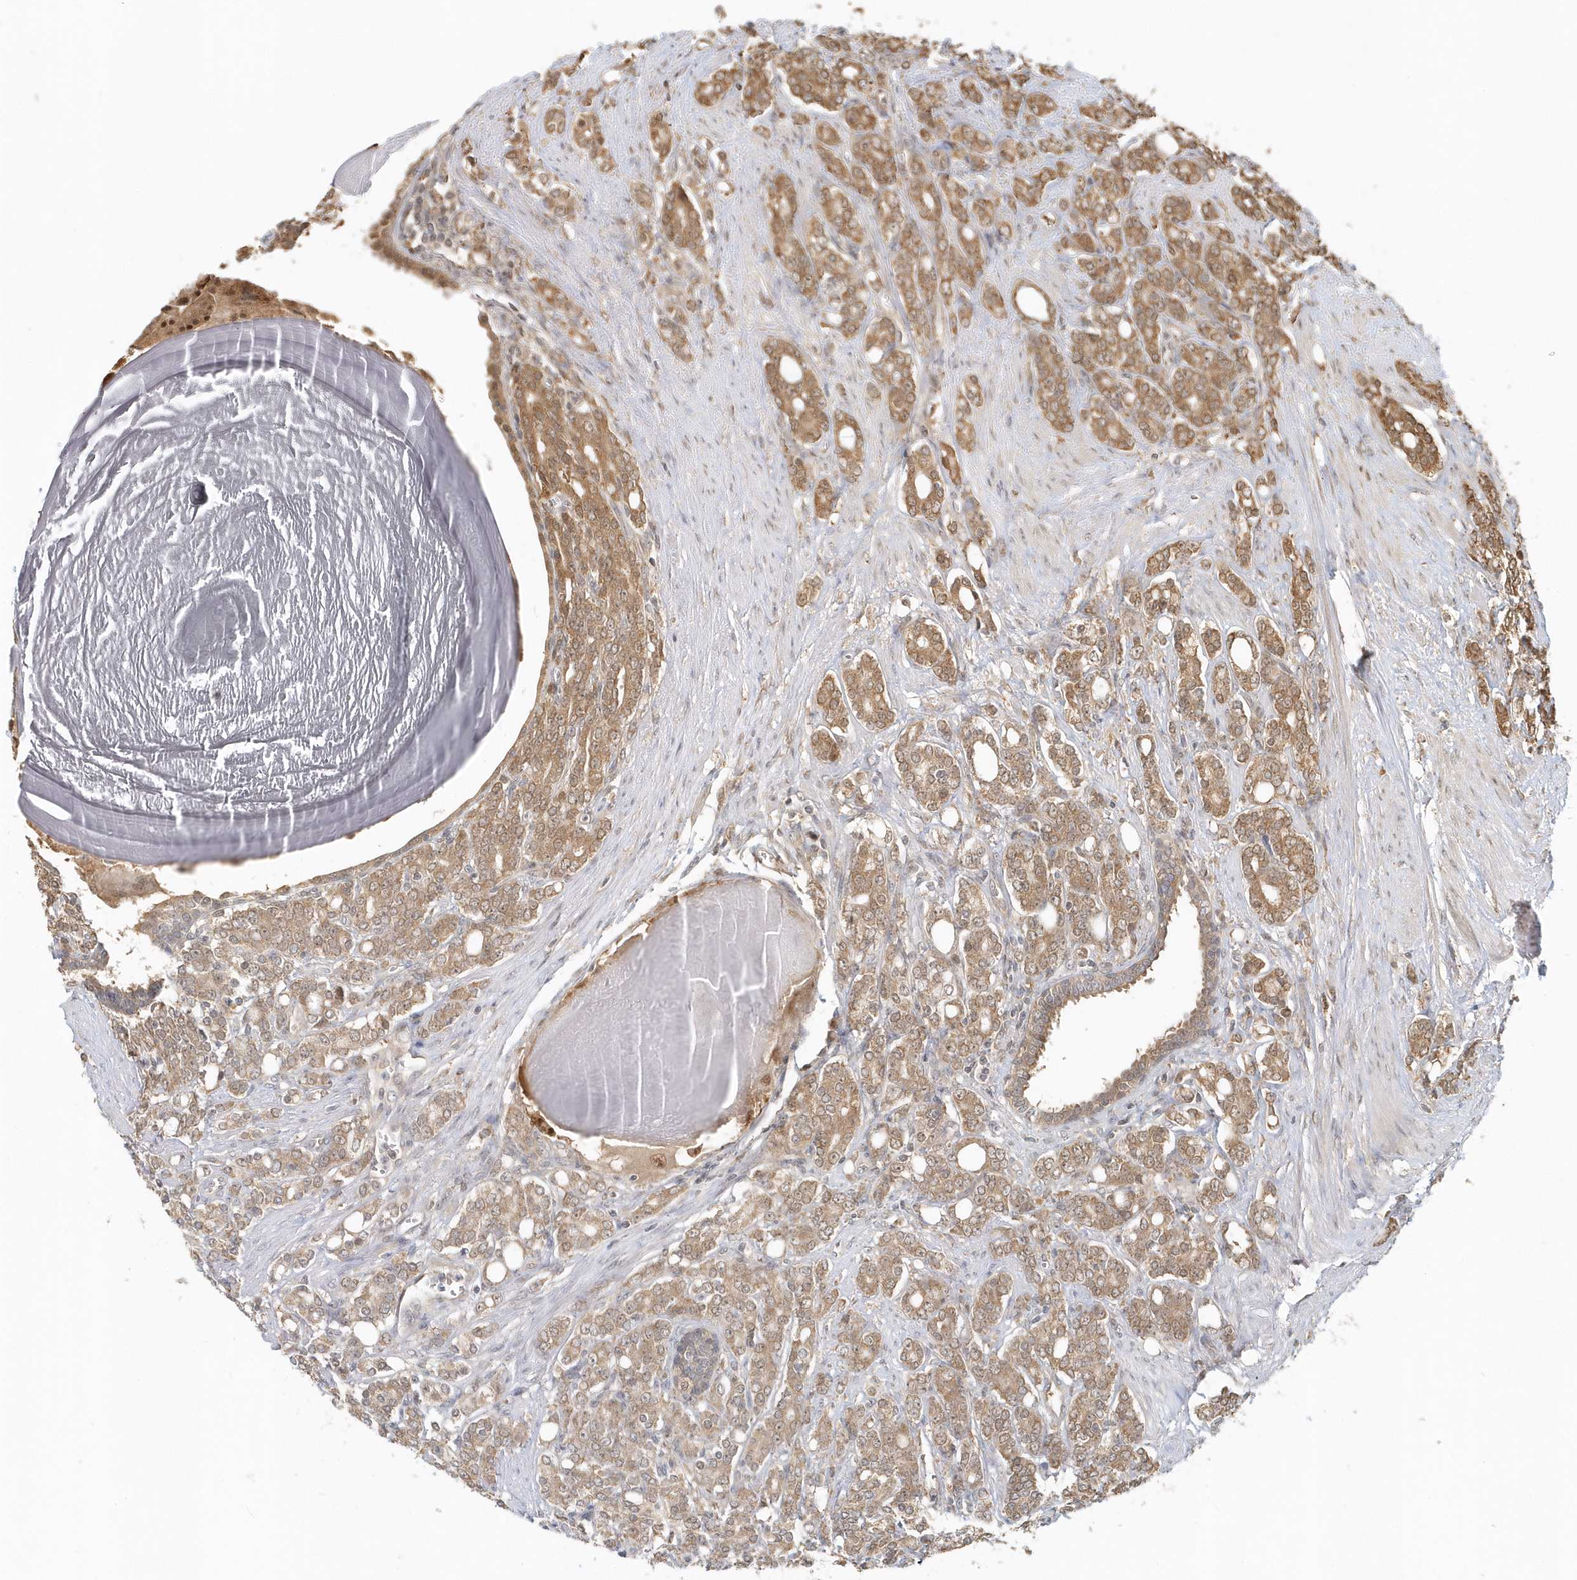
{"staining": {"intensity": "moderate", "quantity": ">75%", "location": "cytoplasmic/membranous"}, "tissue": "prostate cancer", "cell_type": "Tumor cells", "image_type": "cancer", "snomed": [{"axis": "morphology", "description": "Adenocarcinoma, High grade"}, {"axis": "topography", "description": "Prostate"}], "caption": "The image shows staining of adenocarcinoma (high-grade) (prostate), revealing moderate cytoplasmic/membranous protein staining (brown color) within tumor cells. The protein is stained brown, and the nuclei are stained in blue (DAB IHC with brightfield microscopy, high magnification).", "gene": "PSMD6", "patient": {"sex": "male", "age": 62}}